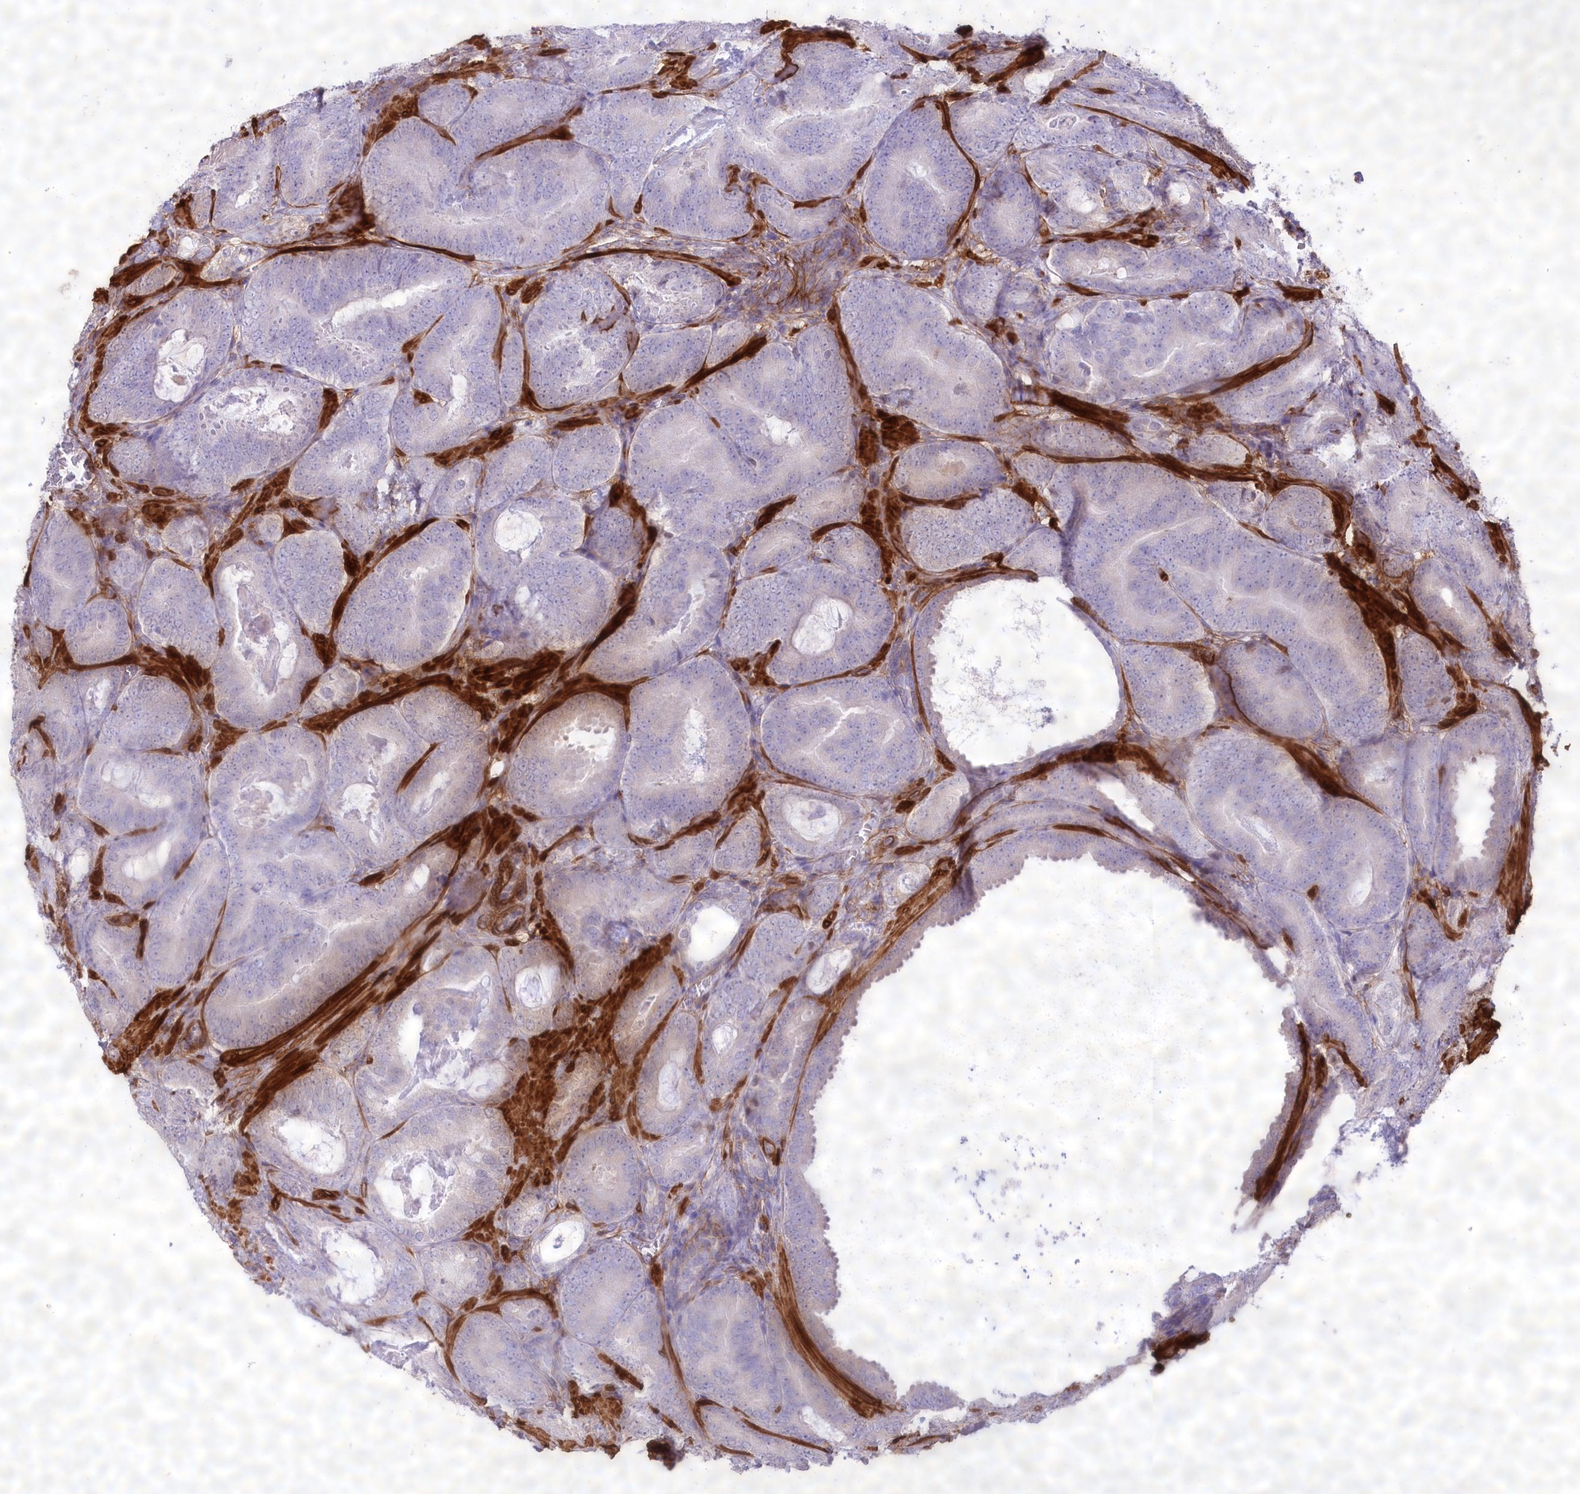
{"staining": {"intensity": "negative", "quantity": "none", "location": "none"}, "tissue": "prostate cancer", "cell_type": "Tumor cells", "image_type": "cancer", "snomed": [{"axis": "morphology", "description": "Adenocarcinoma, Low grade"}, {"axis": "topography", "description": "Prostate"}], "caption": "Immunohistochemistry histopathology image of human prostate adenocarcinoma (low-grade) stained for a protein (brown), which displays no expression in tumor cells.", "gene": "SYNPO2", "patient": {"sex": "male", "age": 60}}